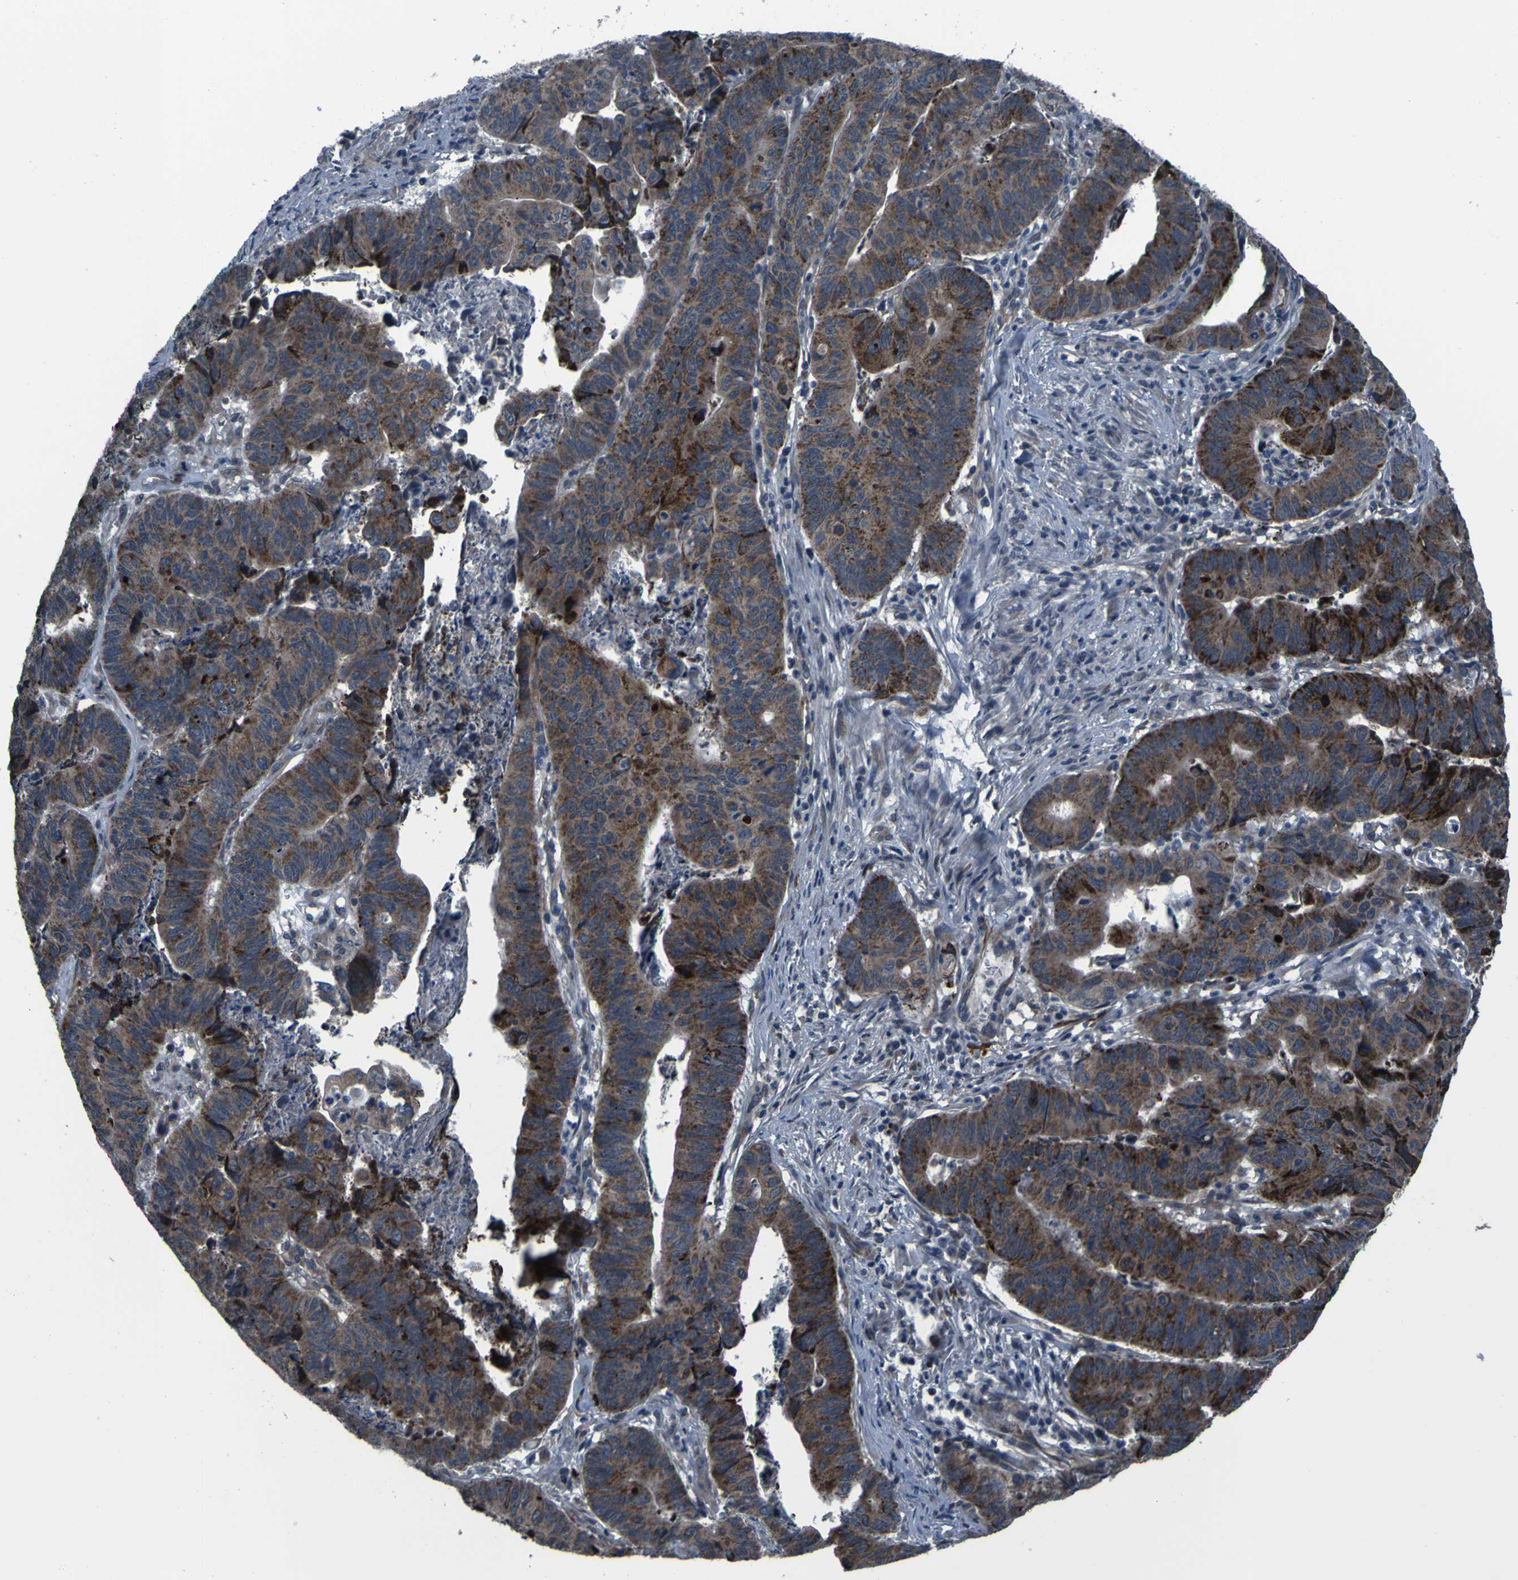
{"staining": {"intensity": "strong", "quantity": ">75%", "location": "cytoplasmic/membranous"}, "tissue": "stomach cancer", "cell_type": "Tumor cells", "image_type": "cancer", "snomed": [{"axis": "morphology", "description": "Adenocarcinoma, NOS"}, {"axis": "topography", "description": "Stomach, lower"}], "caption": "IHC (DAB (3,3'-diaminobenzidine)) staining of human stomach cancer exhibits strong cytoplasmic/membranous protein positivity in approximately >75% of tumor cells. (brown staining indicates protein expression, while blue staining denotes nuclei).", "gene": "OSTM1", "patient": {"sex": "male", "age": 77}}